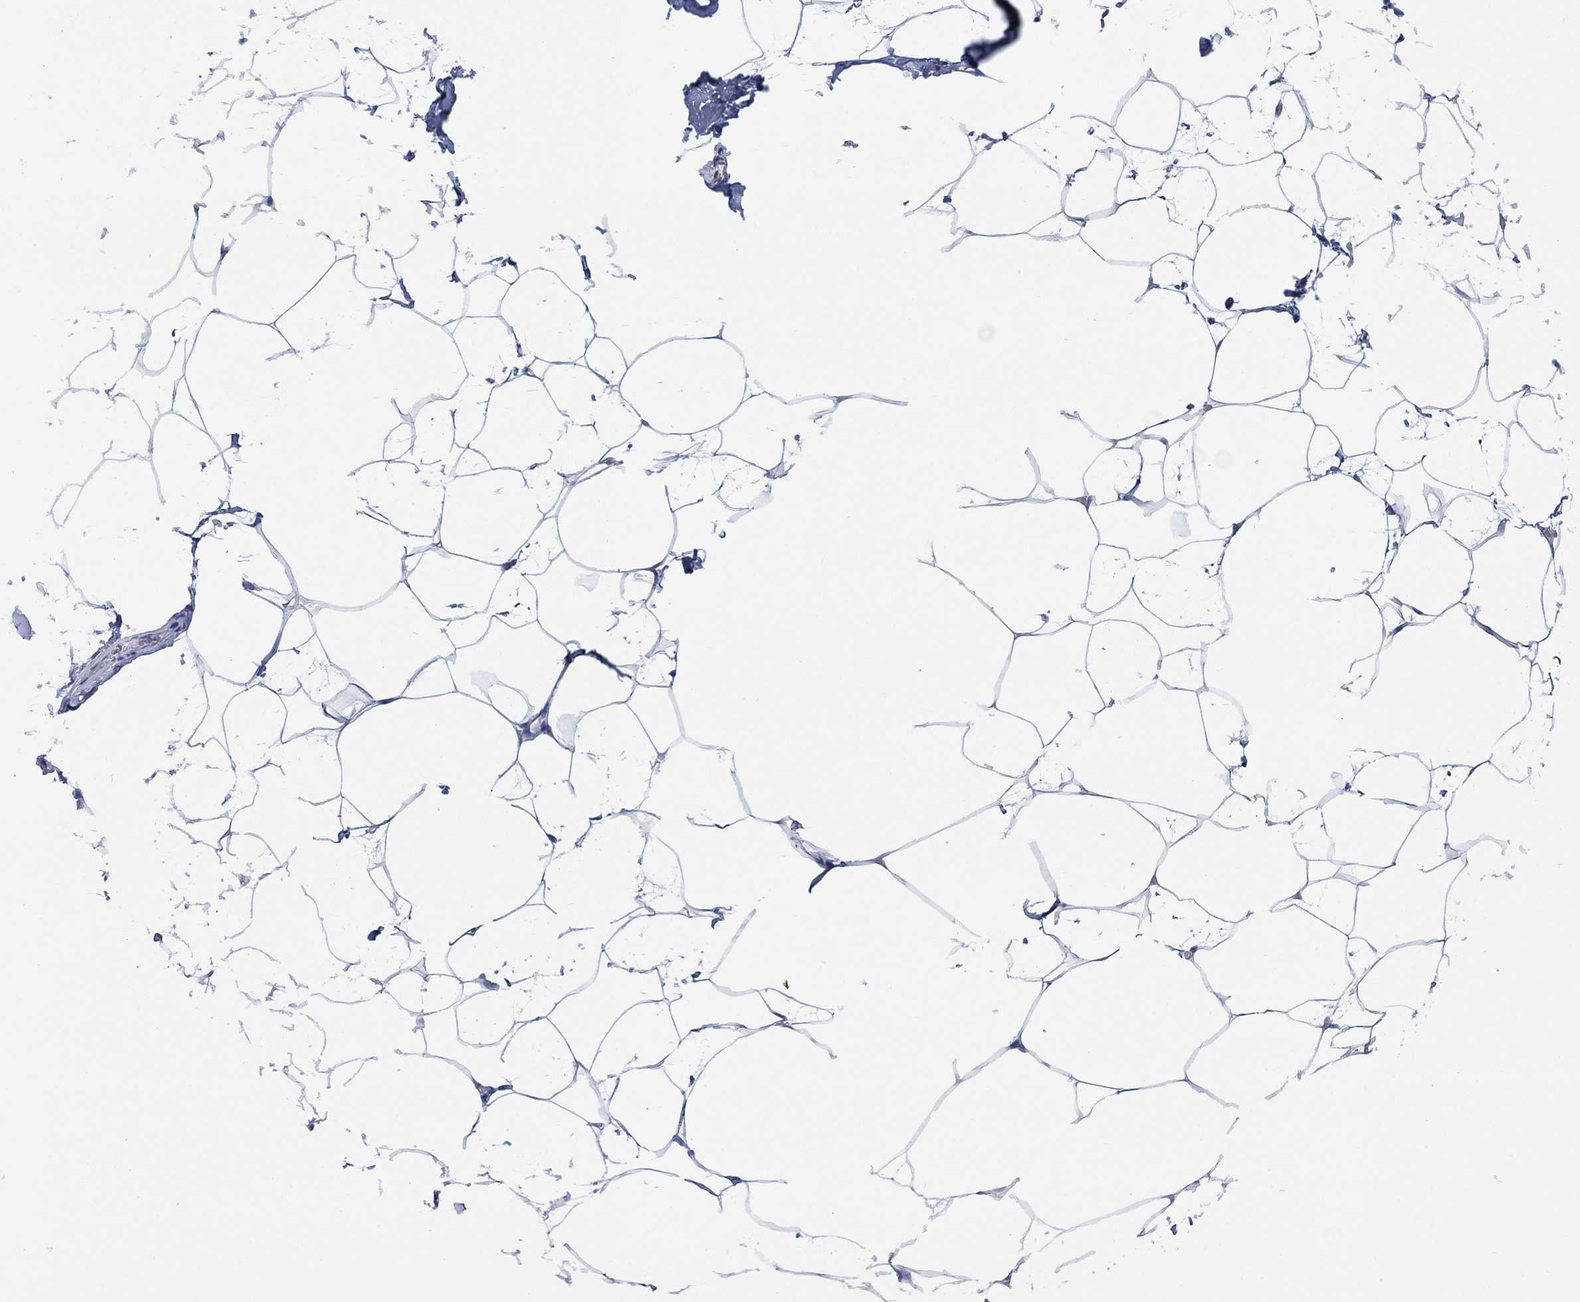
{"staining": {"intensity": "negative", "quantity": "none", "location": "none"}, "tissue": "breast", "cell_type": "Adipocytes", "image_type": "normal", "snomed": [{"axis": "morphology", "description": "Normal tissue, NOS"}, {"axis": "topography", "description": "Breast"}], "caption": "The micrograph displays no staining of adipocytes in normal breast. The staining was performed using DAB (3,3'-diaminobenzidine) to visualize the protein expression in brown, while the nuclei were stained in blue with hematoxylin (Magnification: 20x).", "gene": "ENSG00000251537", "patient": {"sex": "female", "age": 32}}